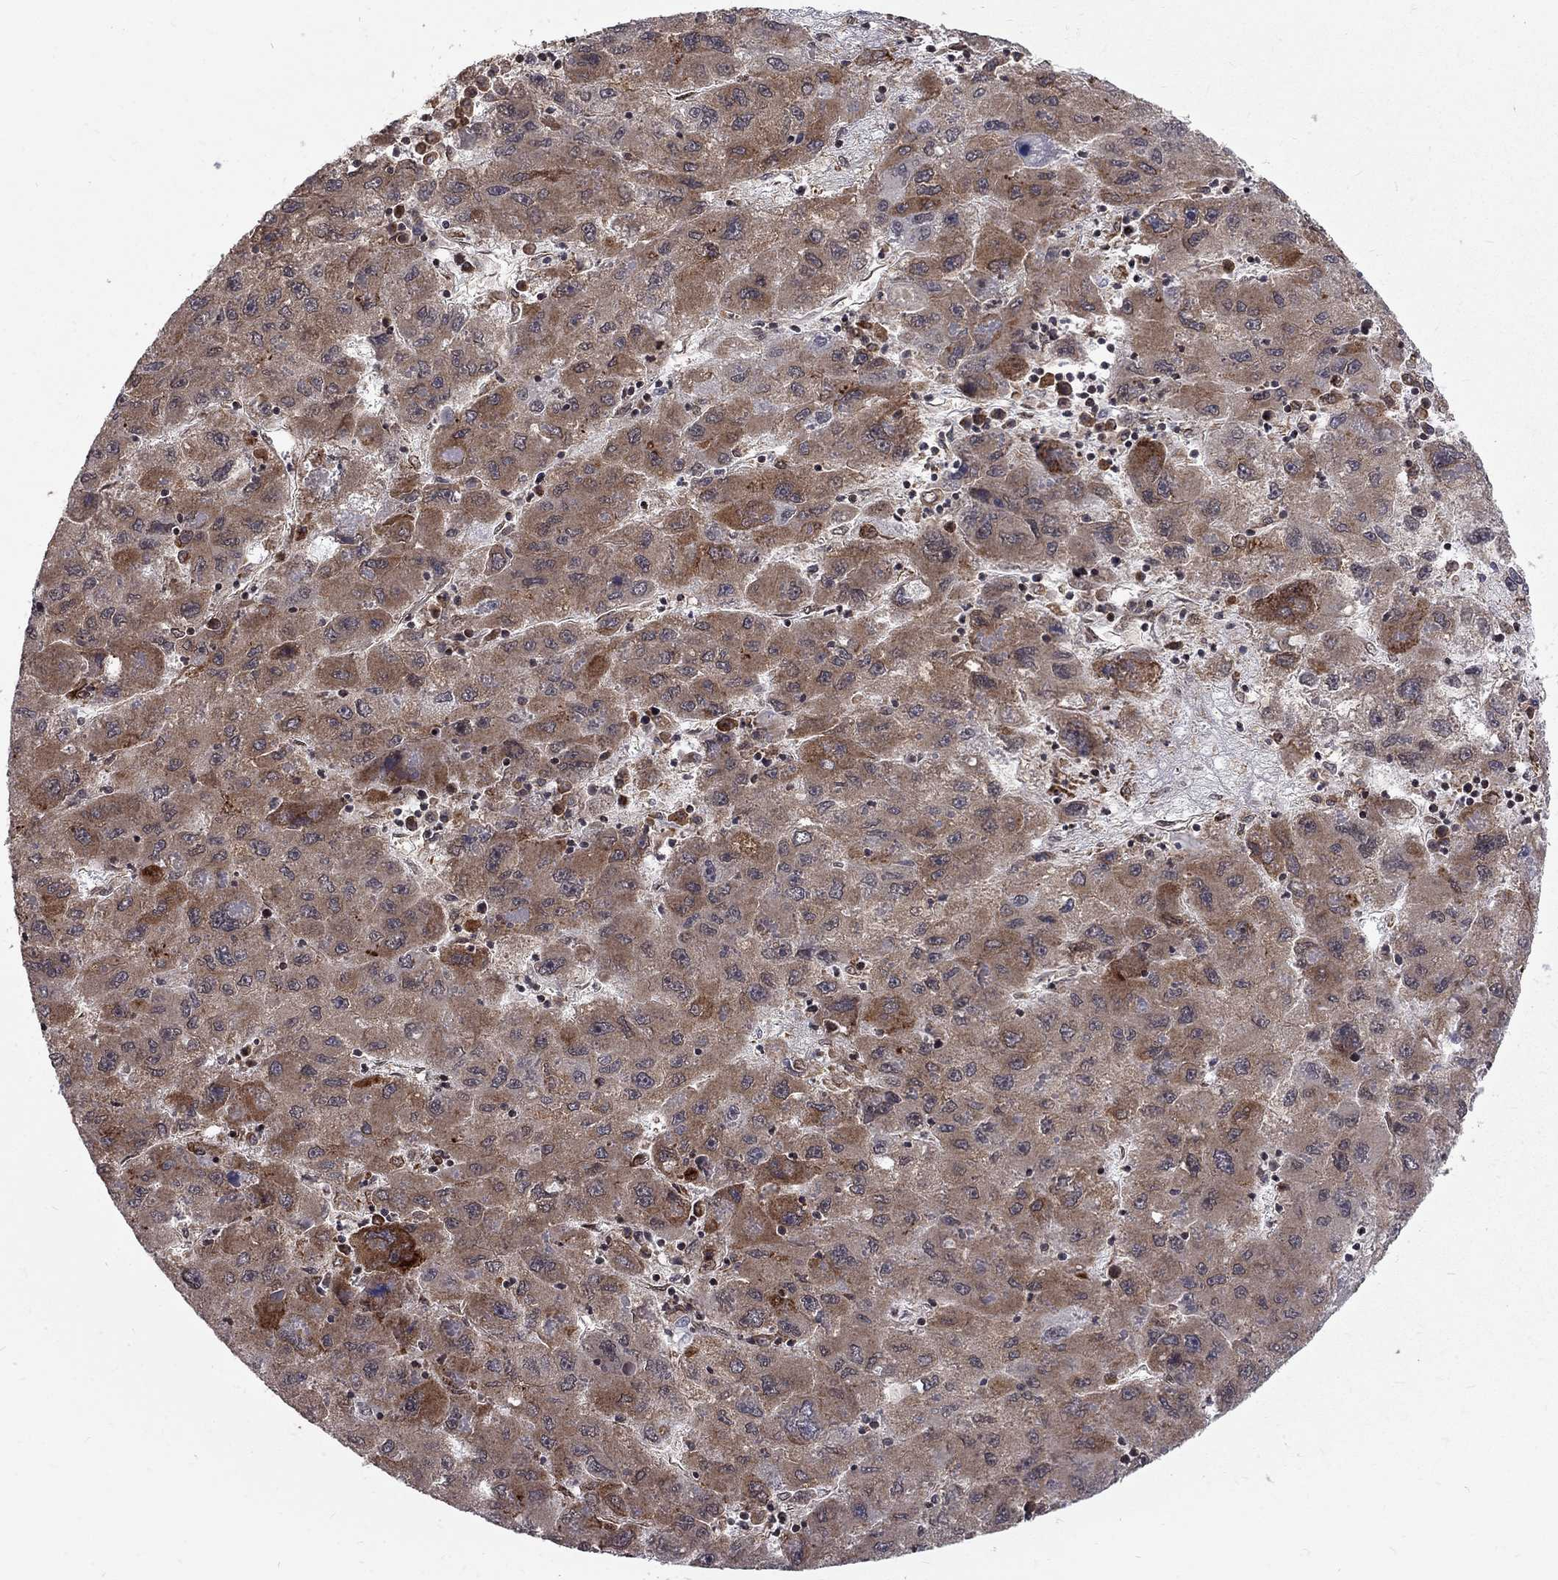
{"staining": {"intensity": "moderate", "quantity": "25%-75%", "location": "cytoplasmic/membranous"}, "tissue": "liver cancer", "cell_type": "Tumor cells", "image_type": "cancer", "snomed": [{"axis": "morphology", "description": "Carcinoma, Hepatocellular, NOS"}, {"axis": "topography", "description": "Liver"}], "caption": "Hepatocellular carcinoma (liver) stained for a protein (brown) demonstrates moderate cytoplasmic/membranous positive positivity in about 25%-75% of tumor cells.", "gene": "TCEAL1", "patient": {"sex": "male", "age": 75}}